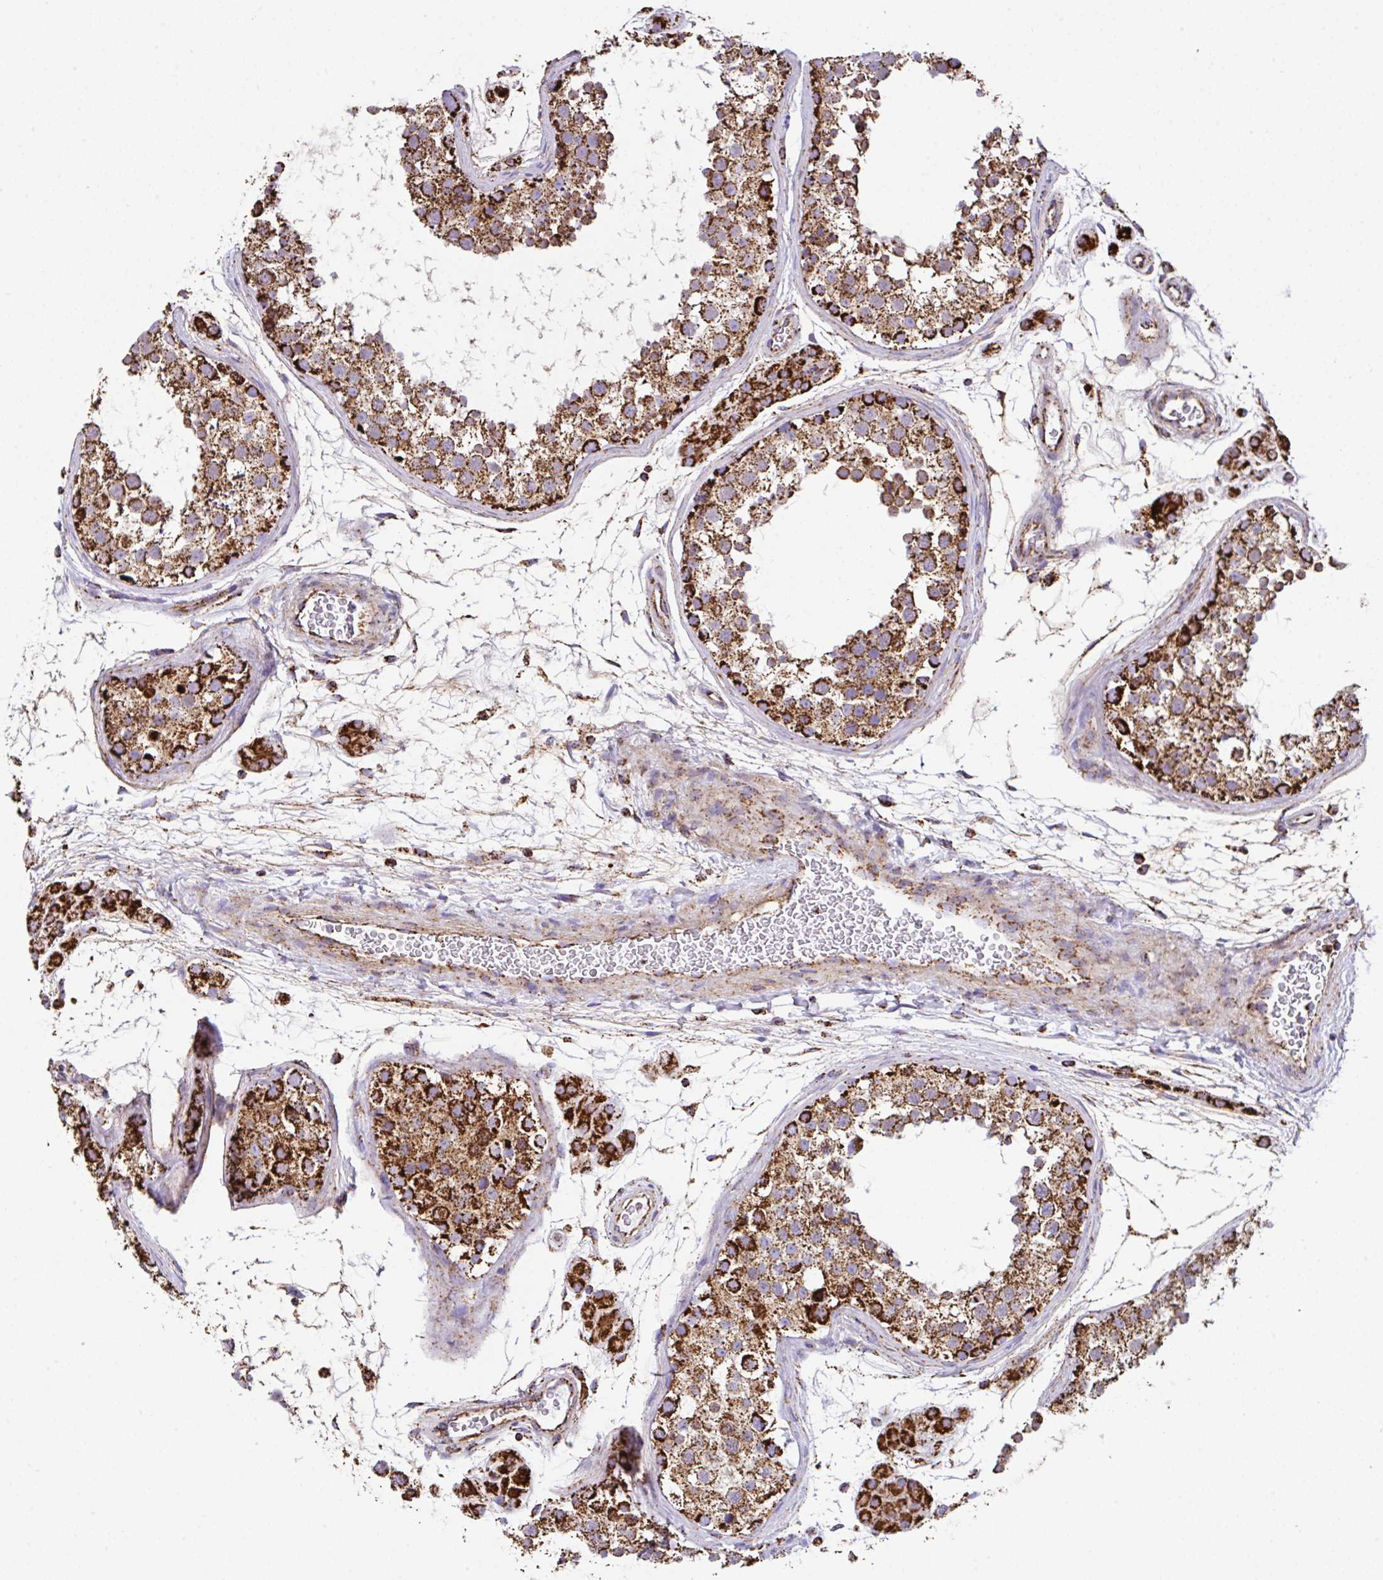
{"staining": {"intensity": "strong", "quantity": ">75%", "location": "cytoplasmic/membranous"}, "tissue": "testis", "cell_type": "Cells in seminiferous ducts", "image_type": "normal", "snomed": [{"axis": "morphology", "description": "Normal tissue, NOS"}, {"axis": "topography", "description": "Testis"}], "caption": "Normal testis reveals strong cytoplasmic/membranous positivity in about >75% of cells in seminiferous ducts.", "gene": "ANKRD33B", "patient": {"sex": "male", "age": 41}}